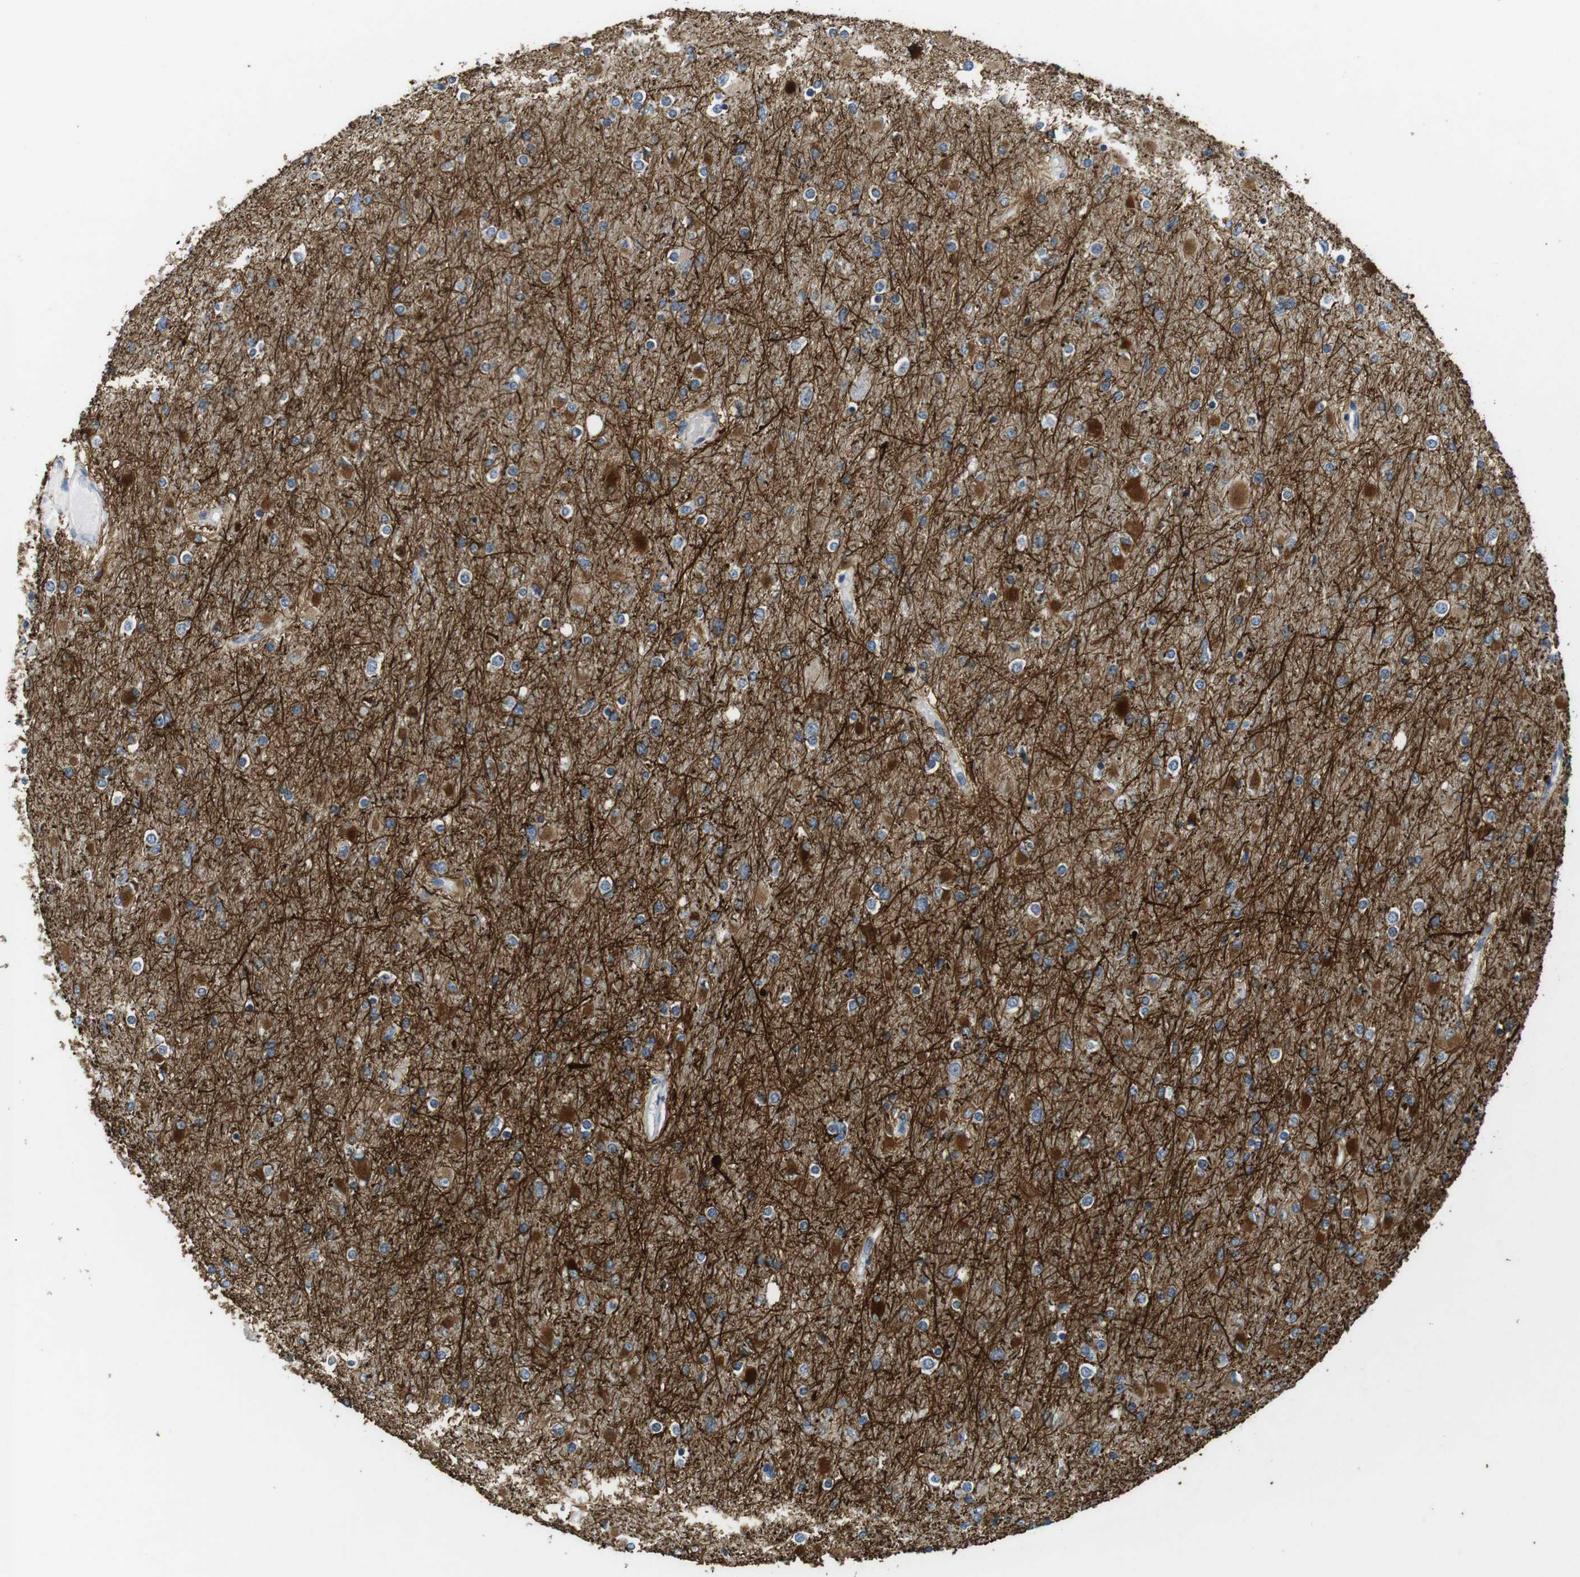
{"staining": {"intensity": "moderate", "quantity": "25%-75%", "location": "cytoplasmic/membranous"}, "tissue": "glioma", "cell_type": "Tumor cells", "image_type": "cancer", "snomed": [{"axis": "morphology", "description": "Glioma, malignant, High grade"}, {"axis": "topography", "description": "Cerebral cortex"}], "caption": "Glioma was stained to show a protein in brown. There is medium levels of moderate cytoplasmic/membranous positivity in about 25%-75% of tumor cells. (DAB (3,3'-diaminobenzidine) IHC, brown staining for protein, blue staining for nuclei).", "gene": "NECTIN1", "patient": {"sex": "female", "age": 36}}